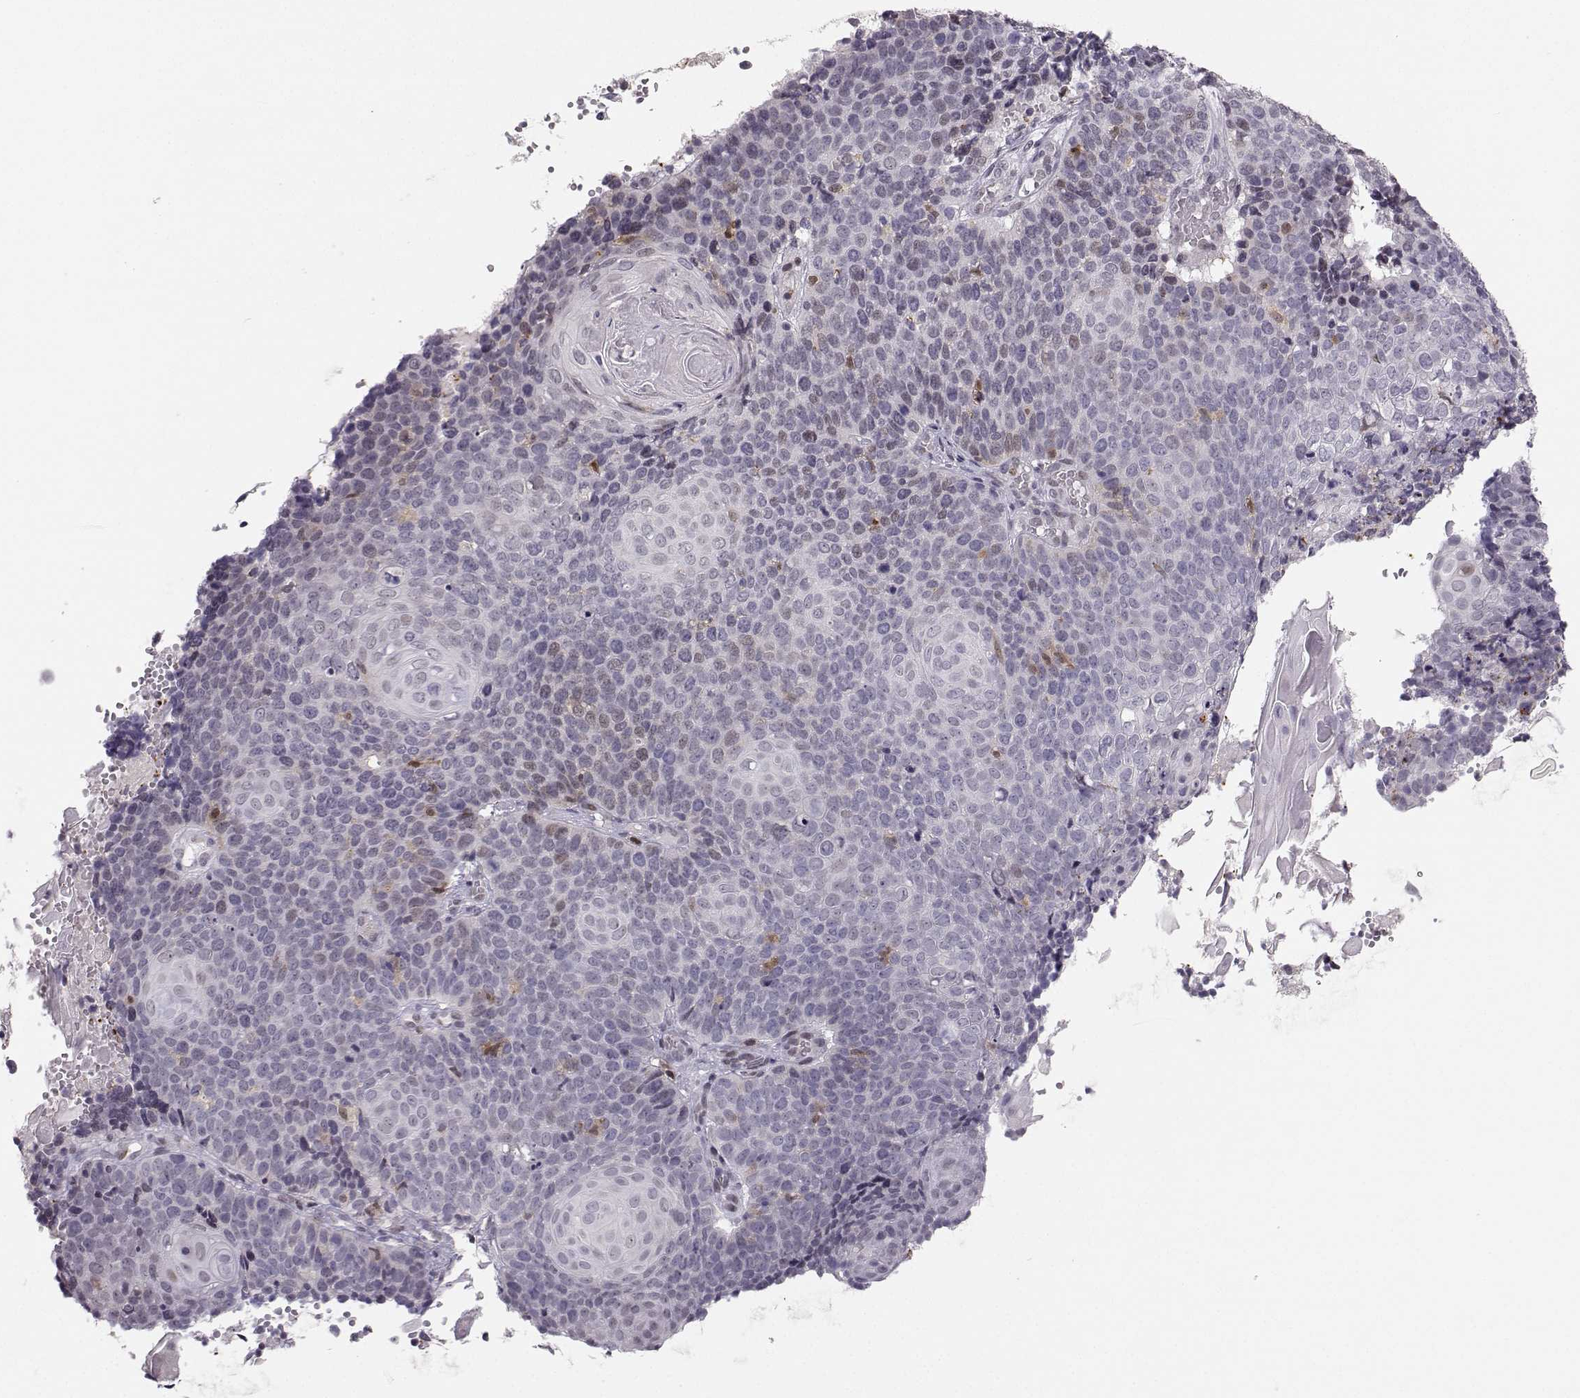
{"staining": {"intensity": "weak", "quantity": "<25%", "location": "cytoplasmic/membranous"}, "tissue": "cervical cancer", "cell_type": "Tumor cells", "image_type": "cancer", "snomed": [{"axis": "morphology", "description": "Squamous cell carcinoma, NOS"}, {"axis": "topography", "description": "Cervix"}], "caption": "DAB immunohistochemical staining of human cervical cancer shows no significant staining in tumor cells. (Stains: DAB immunohistochemistry with hematoxylin counter stain, Microscopy: brightfield microscopy at high magnification).", "gene": "HTR7", "patient": {"sex": "female", "age": 39}}